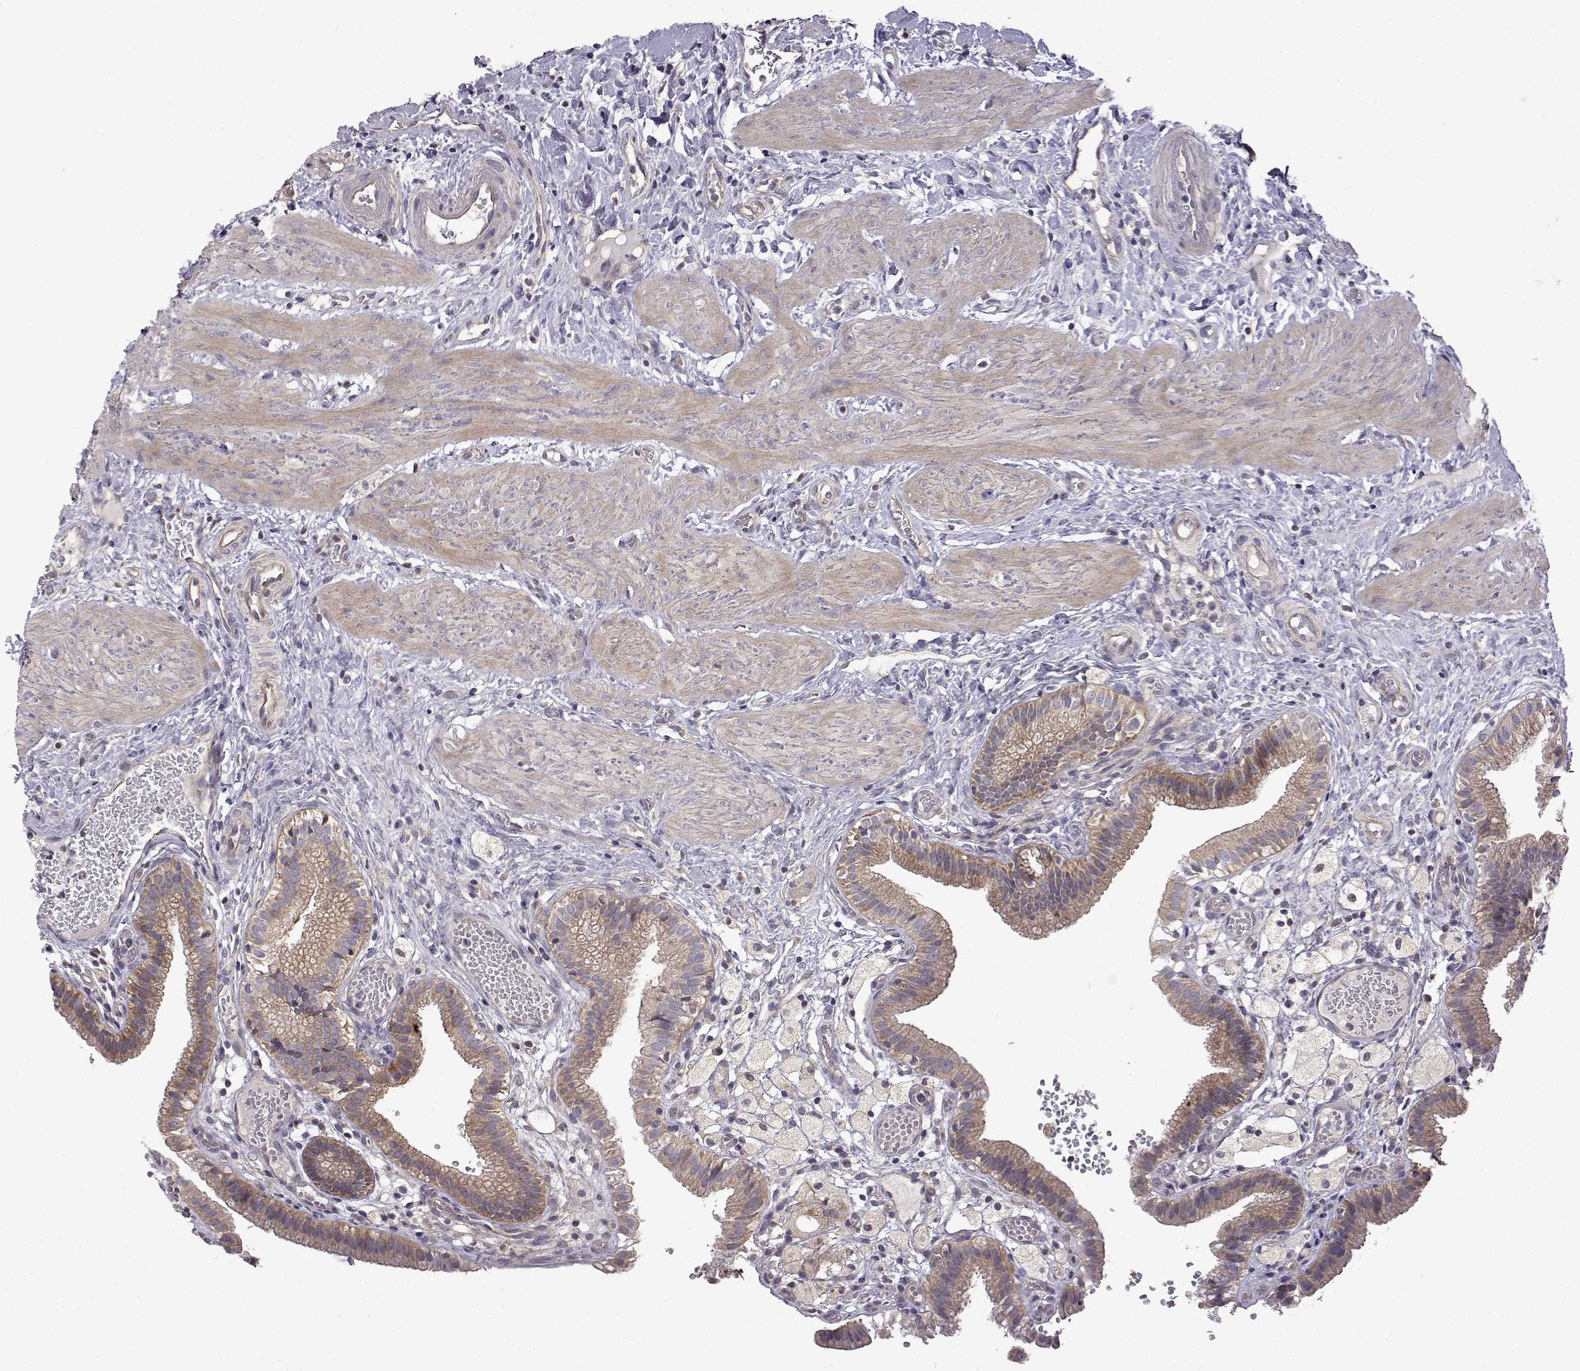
{"staining": {"intensity": "moderate", "quantity": ">75%", "location": "cytoplasmic/membranous"}, "tissue": "gallbladder", "cell_type": "Glandular cells", "image_type": "normal", "snomed": [{"axis": "morphology", "description": "Normal tissue, NOS"}, {"axis": "topography", "description": "Gallbladder"}], "caption": "Immunohistochemistry (IHC) (DAB (3,3'-diaminobenzidine)) staining of unremarkable human gallbladder shows moderate cytoplasmic/membranous protein expression in about >75% of glandular cells.", "gene": "DDC", "patient": {"sex": "female", "age": 24}}